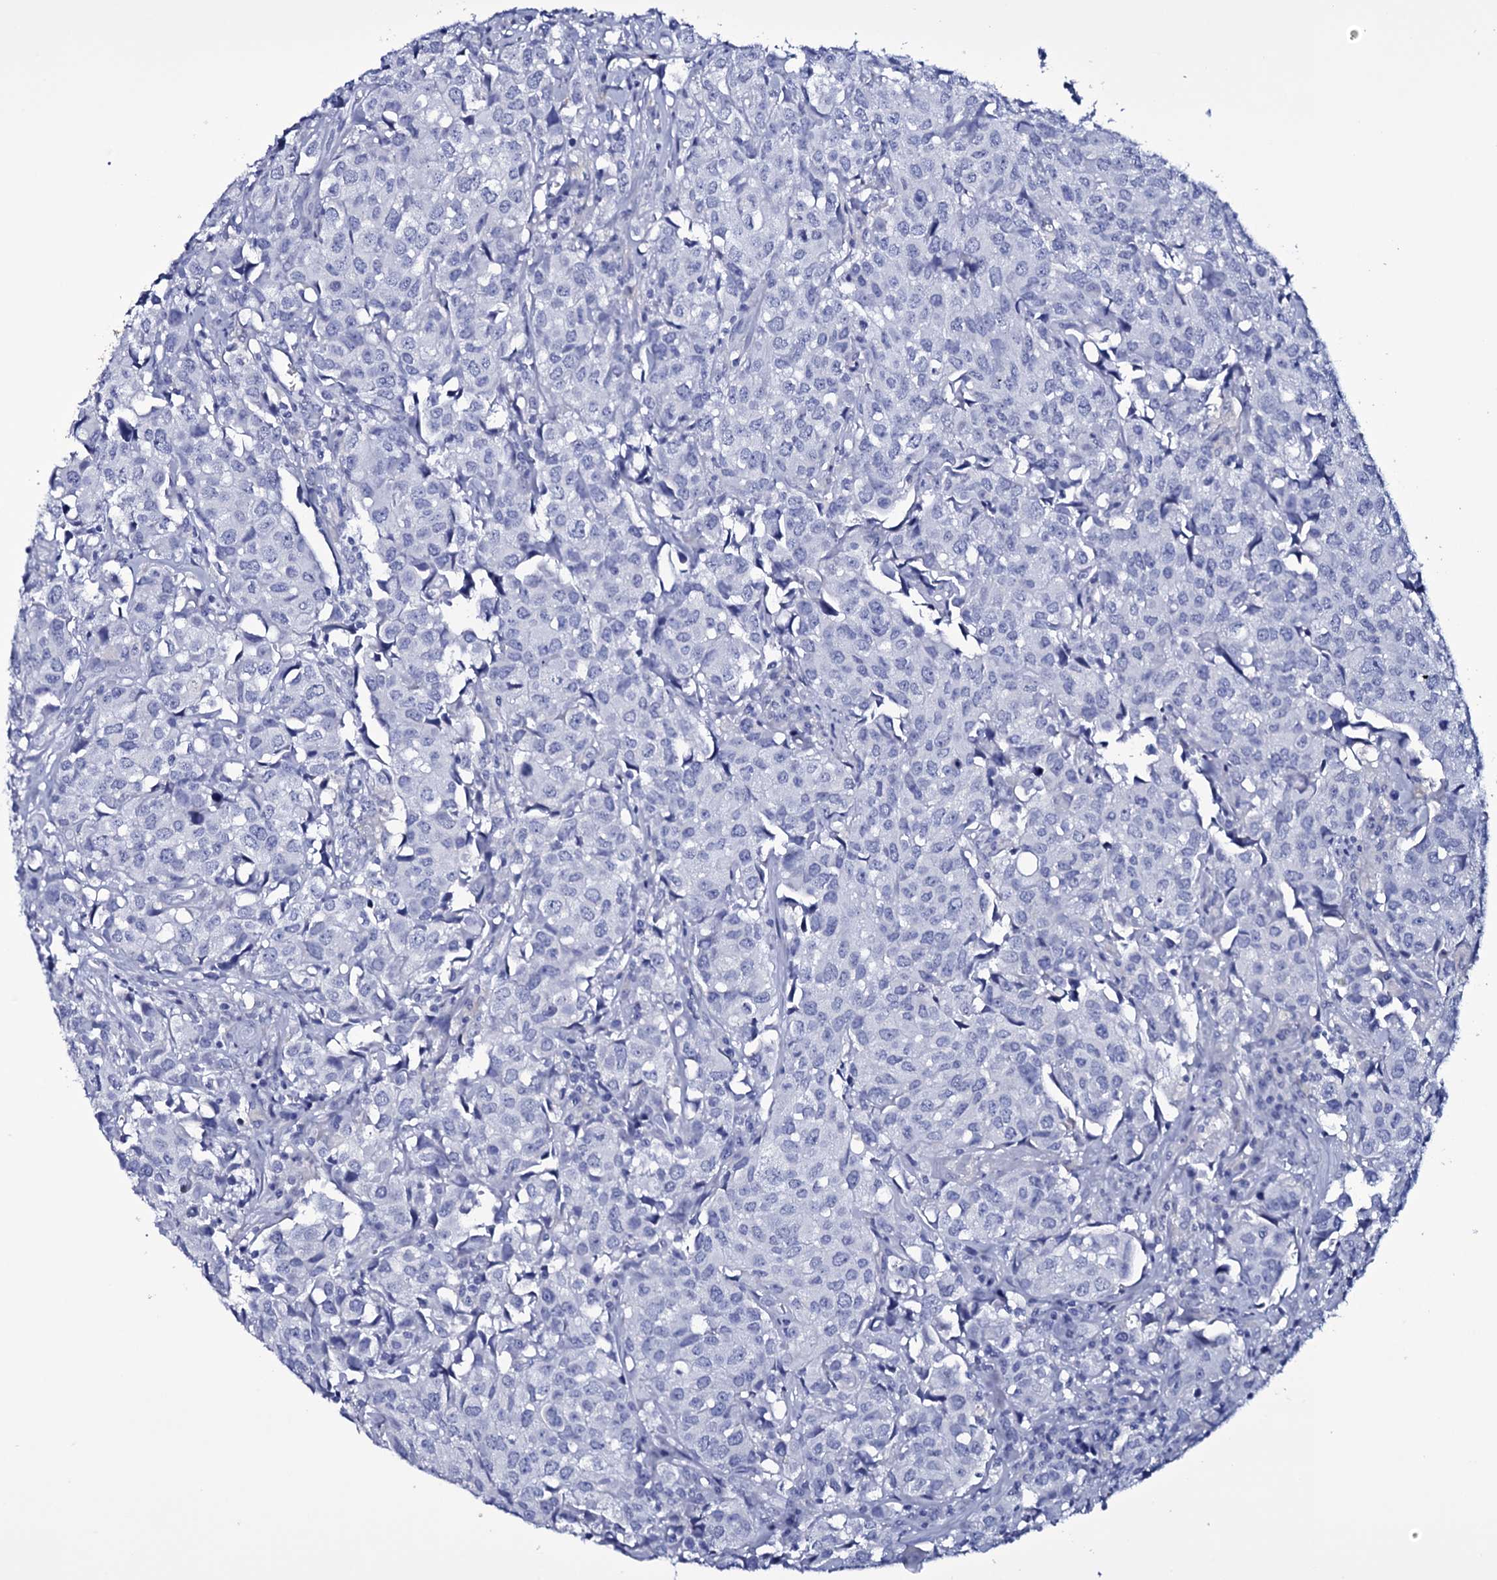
{"staining": {"intensity": "negative", "quantity": "none", "location": "none"}, "tissue": "urothelial cancer", "cell_type": "Tumor cells", "image_type": "cancer", "snomed": [{"axis": "morphology", "description": "Urothelial carcinoma, High grade"}, {"axis": "topography", "description": "Urinary bladder"}], "caption": "High power microscopy image of an immunohistochemistry histopathology image of urothelial cancer, revealing no significant positivity in tumor cells.", "gene": "ITPRID2", "patient": {"sex": "female", "age": 75}}